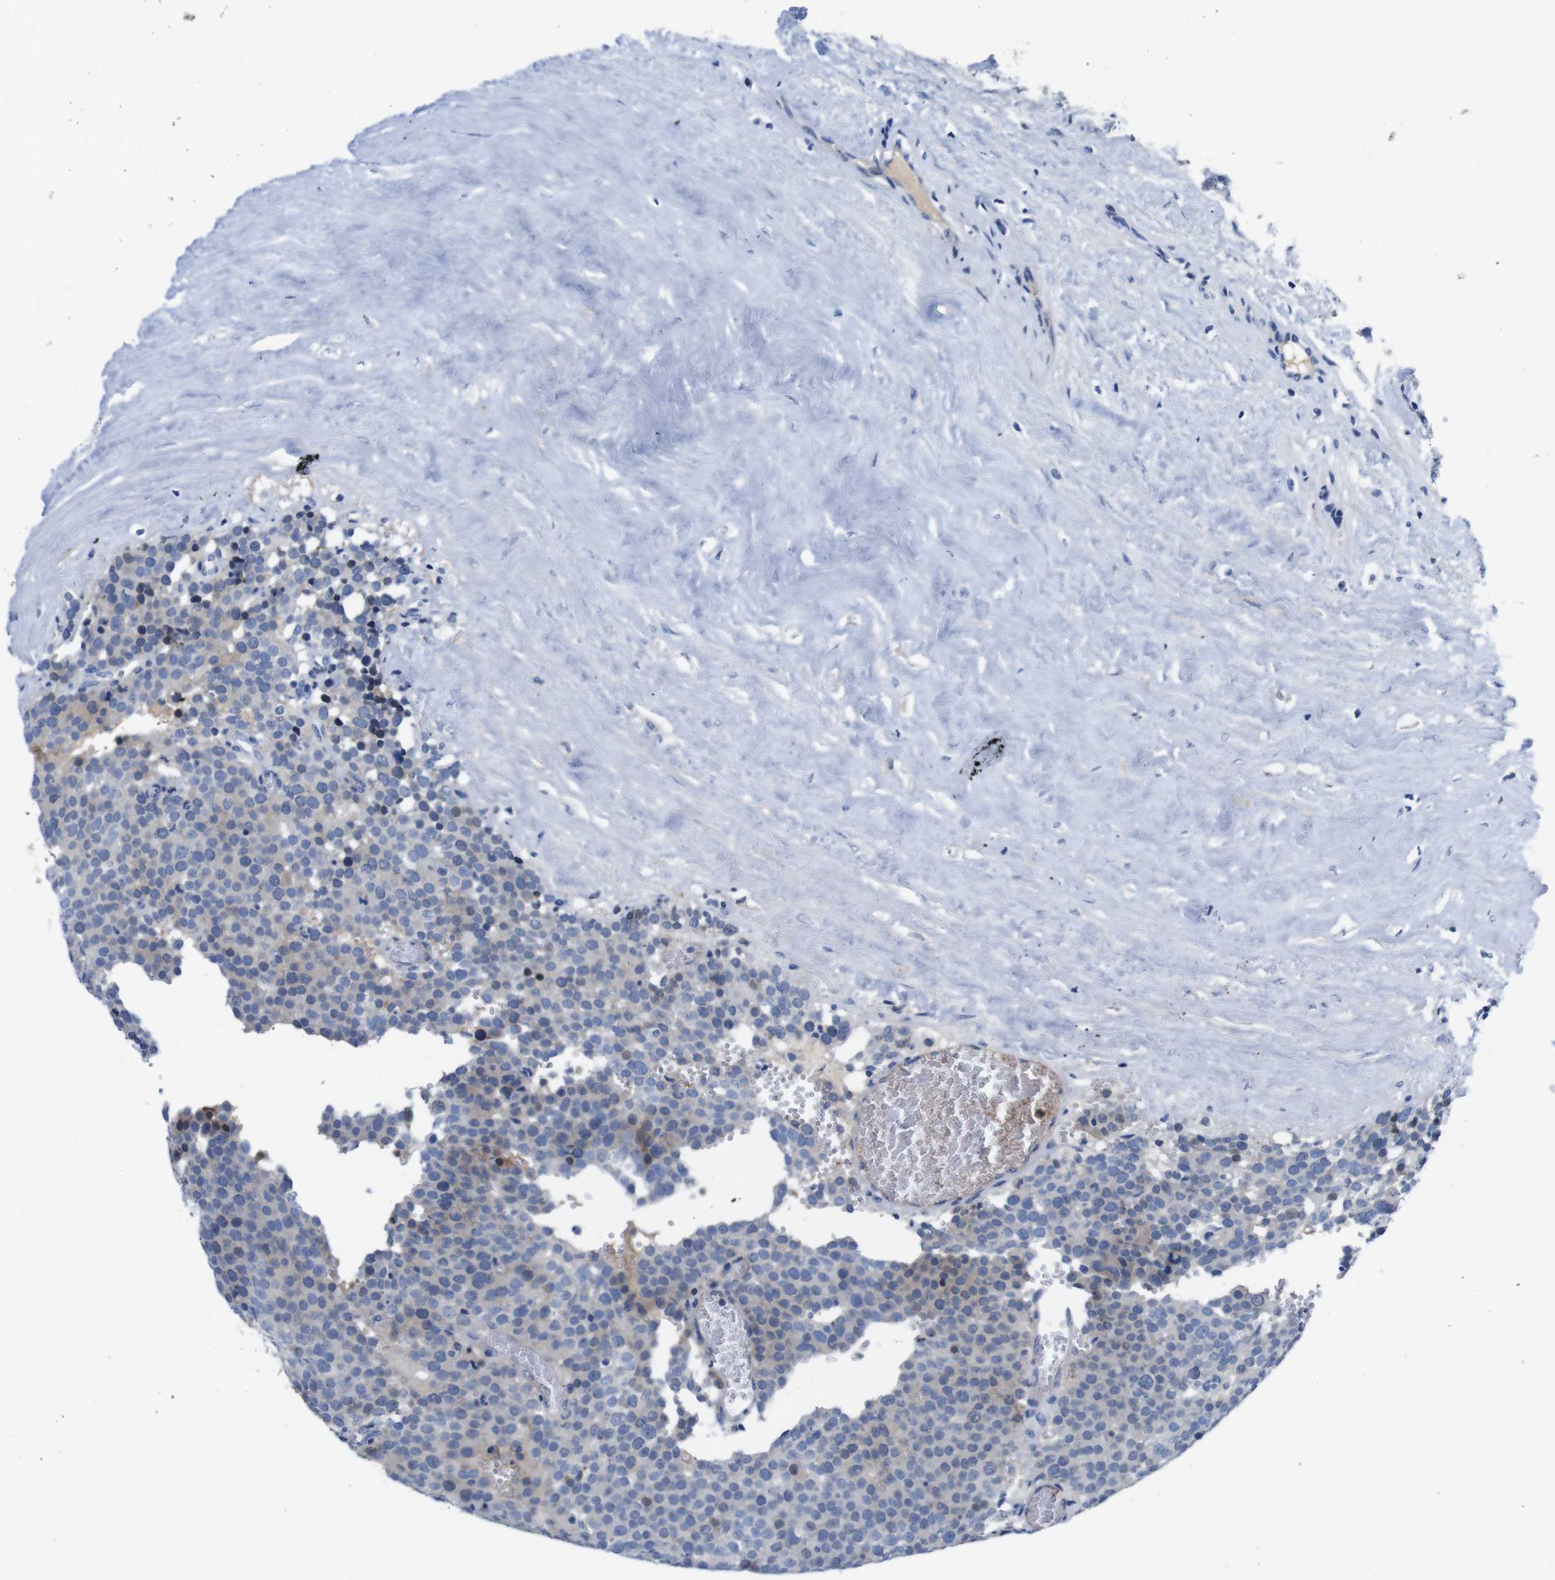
{"staining": {"intensity": "weak", "quantity": "<25%", "location": "cytoplasmic/membranous"}, "tissue": "testis cancer", "cell_type": "Tumor cells", "image_type": "cancer", "snomed": [{"axis": "morphology", "description": "Normal tissue, NOS"}, {"axis": "morphology", "description": "Seminoma, NOS"}, {"axis": "topography", "description": "Testis"}], "caption": "An immunohistochemistry micrograph of seminoma (testis) is shown. There is no staining in tumor cells of seminoma (testis).", "gene": "C1RL", "patient": {"sex": "male", "age": 71}}